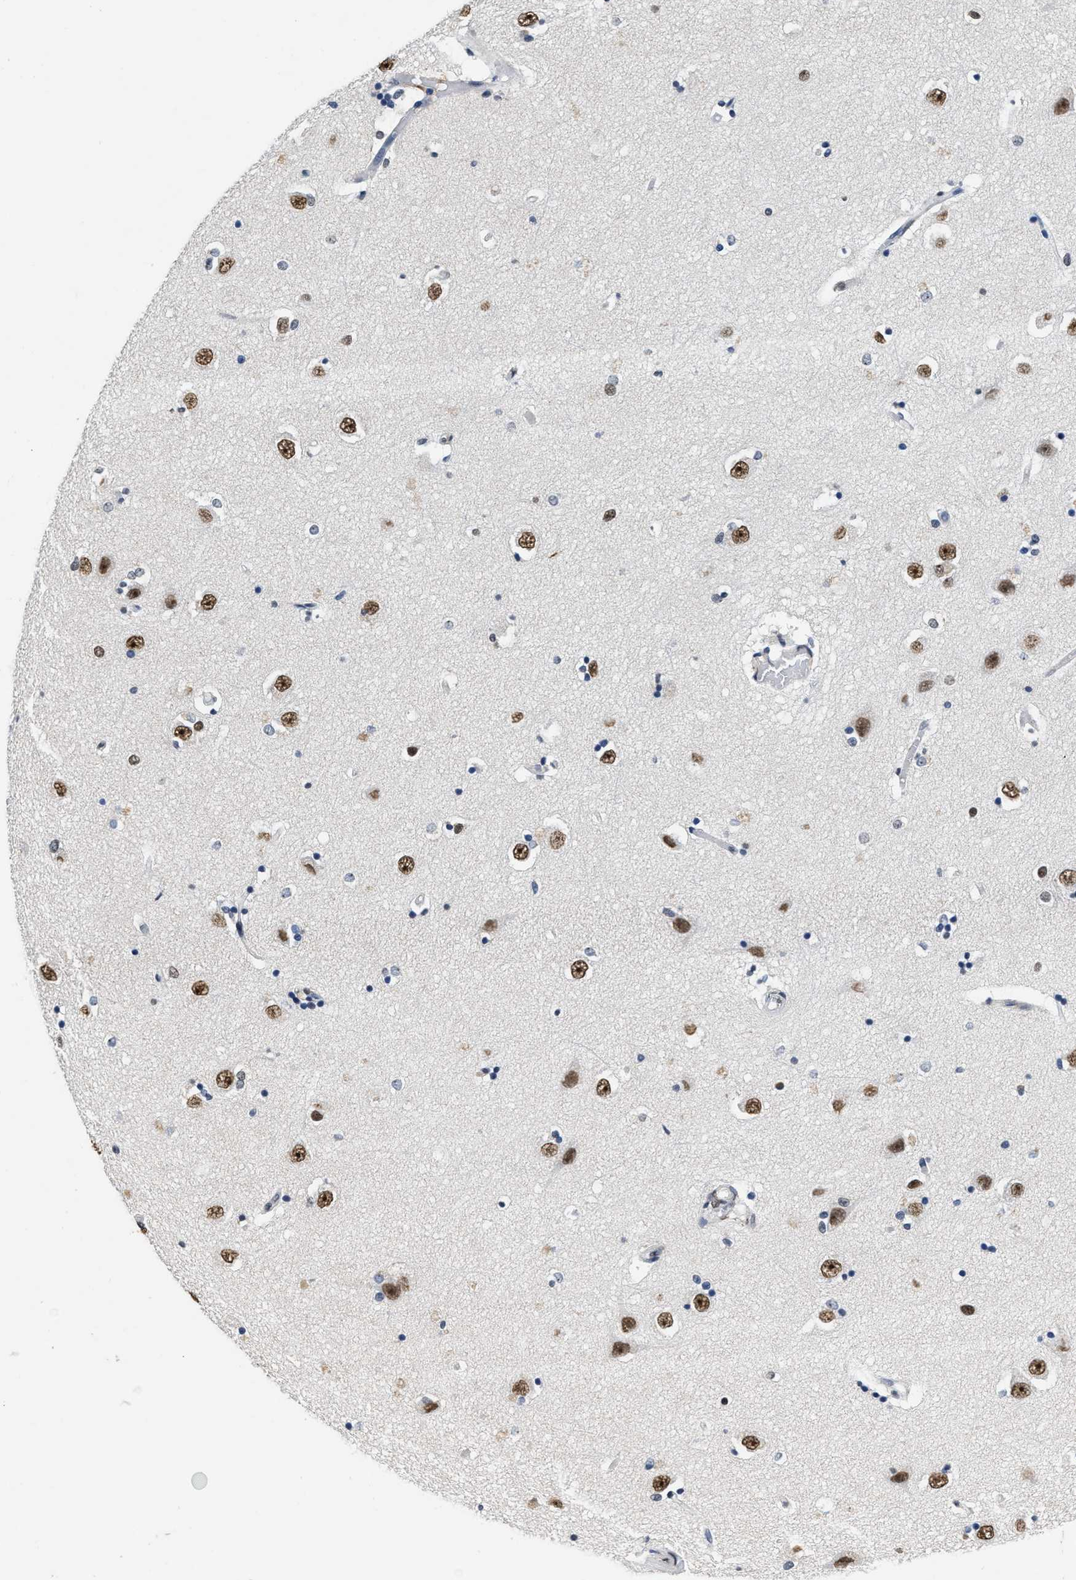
{"staining": {"intensity": "weak", "quantity": "<25%", "location": "nuclear"}, "tissue": "hippocampus", "cell_type": "Glial cells", "image_type": "normal", "snomed": [{"axis": "morphology", "description": "Normal tissue, NOS"}, {"axis": "topography", "description": "Hippocampus"}], "caption": "IHC image of unremarkable human hippocampus stained for a protein (brown), which reveals no positivity in glial cells.", "gene": "SUPT16H", "patient": {"sex": "male", "age": 45}}